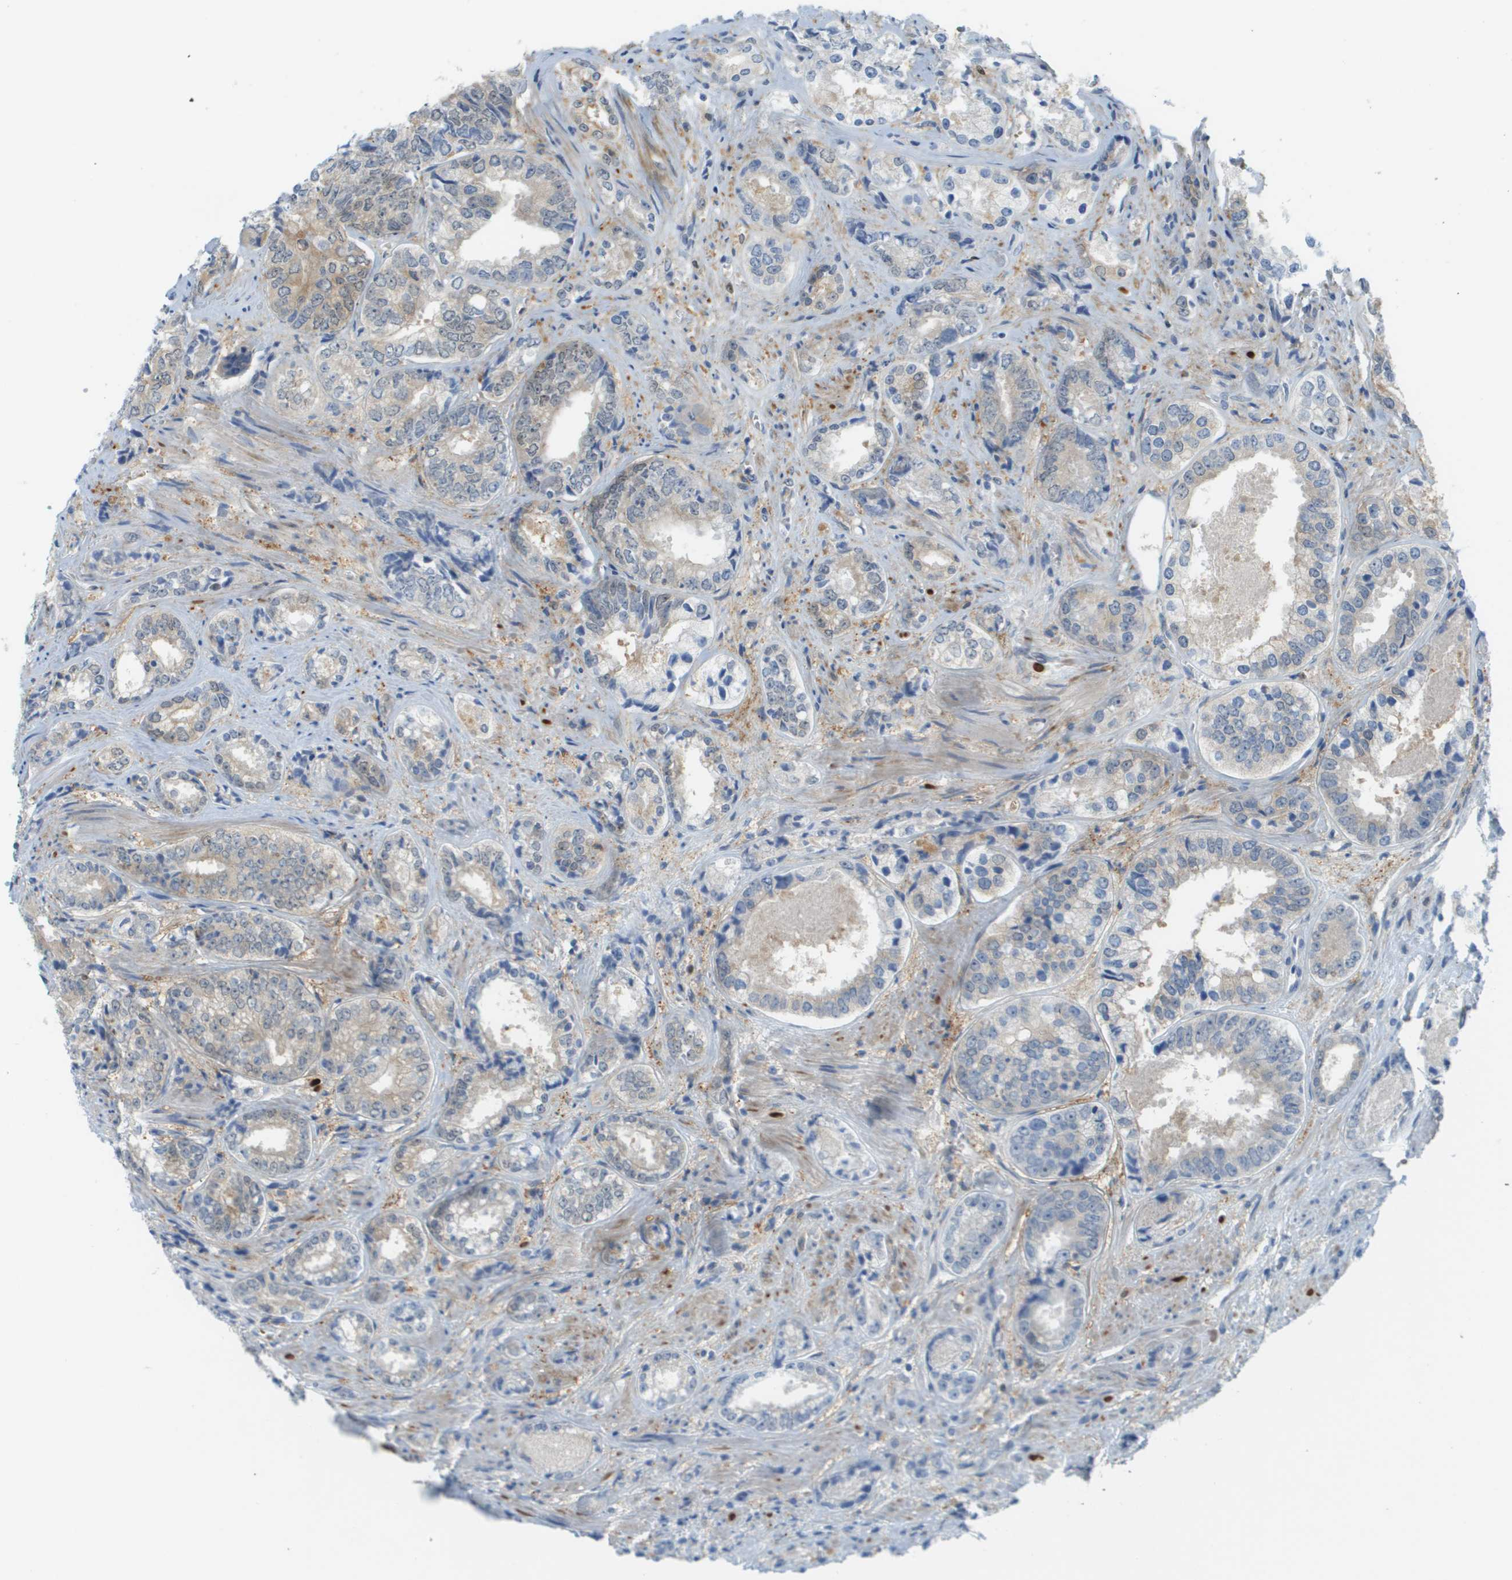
{"staining": {"intensity": "negative", "quantity": "none", "location": "none"}, "tissue": "prostate cancer", "cell_type": "Tumor cells", "image_type": "cancer", "snomed": [{"axis": "morphology", "description": "Adenocarcinoma, High grade"}, {"axis": "topography", "description": "Prostate"}], "caption": "Tumor cells show no significant positivity in high-grade adenocarcinoma (prostate). The staining is performed using DAB (3,3'-diaminobenzidine) brown chromogen with nuclei counter-stained in using hematoxylin.", "gene": "CUL9", "patient": {"sex": "male", "age": 61}}